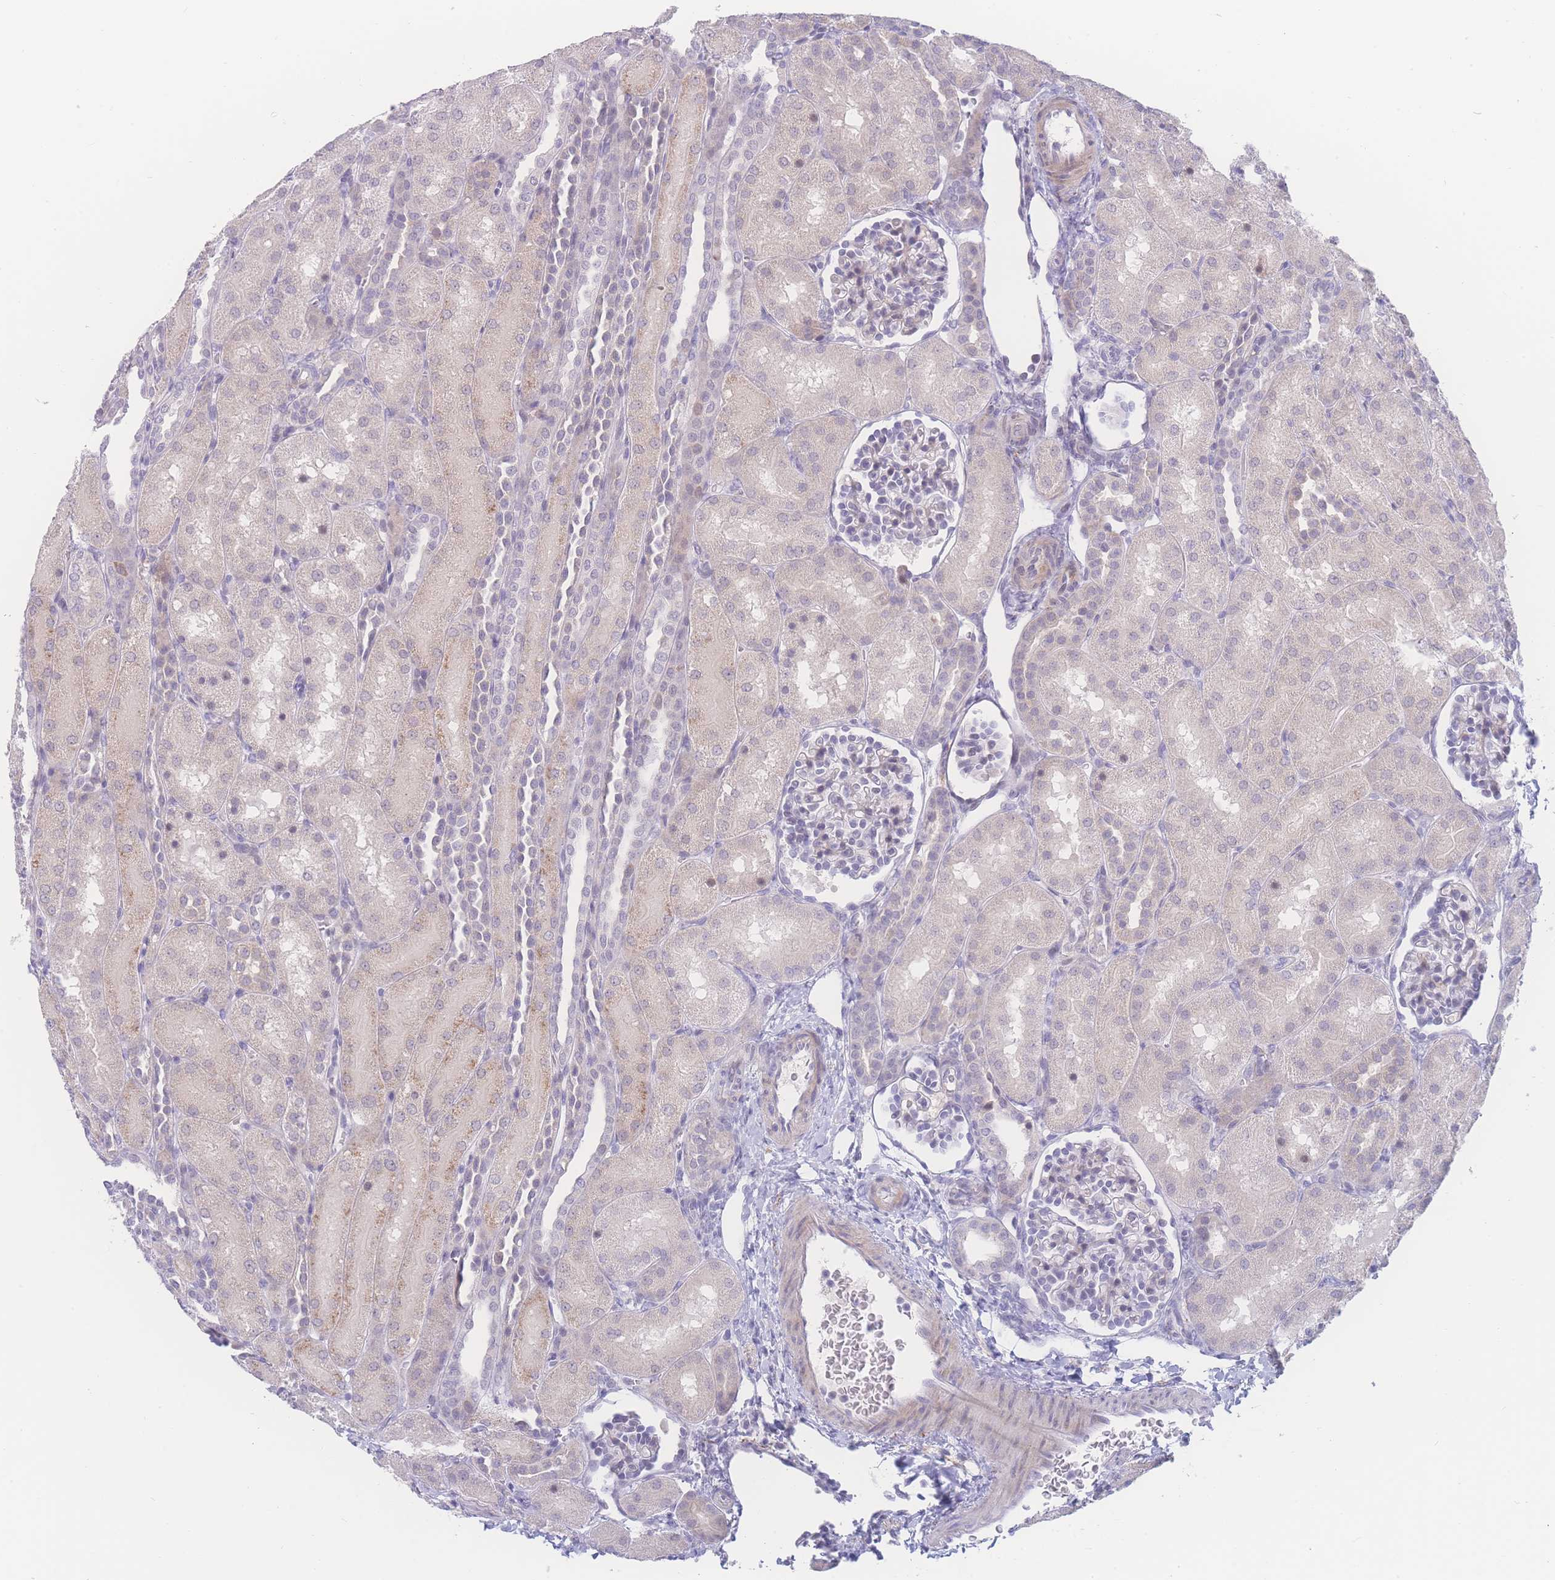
{"staining": {"intensity": "negative", "quantity": "none", "location": "none"}, "tissue": "kidney", "cell_type": "Cells in glomeruli", "image_type": "normal", "snomed": [{"axis": "morphology", "description": "Normal tissue, NOS"}, {"axis": "topography", "description": "Kidney"}], "caption": "Immunohistochemistry histopathology image of normal kidney: human kidney stained with DAB (3,3'-diaminobenzidine) shows no significant protein staining in cells in glomeruli. (DAB immunohistochemistry (IHC) visualized using brightfield microscopy, high magnification).", "gene": "PRSS22", "patient": {"sex": "male", "age": 1}}